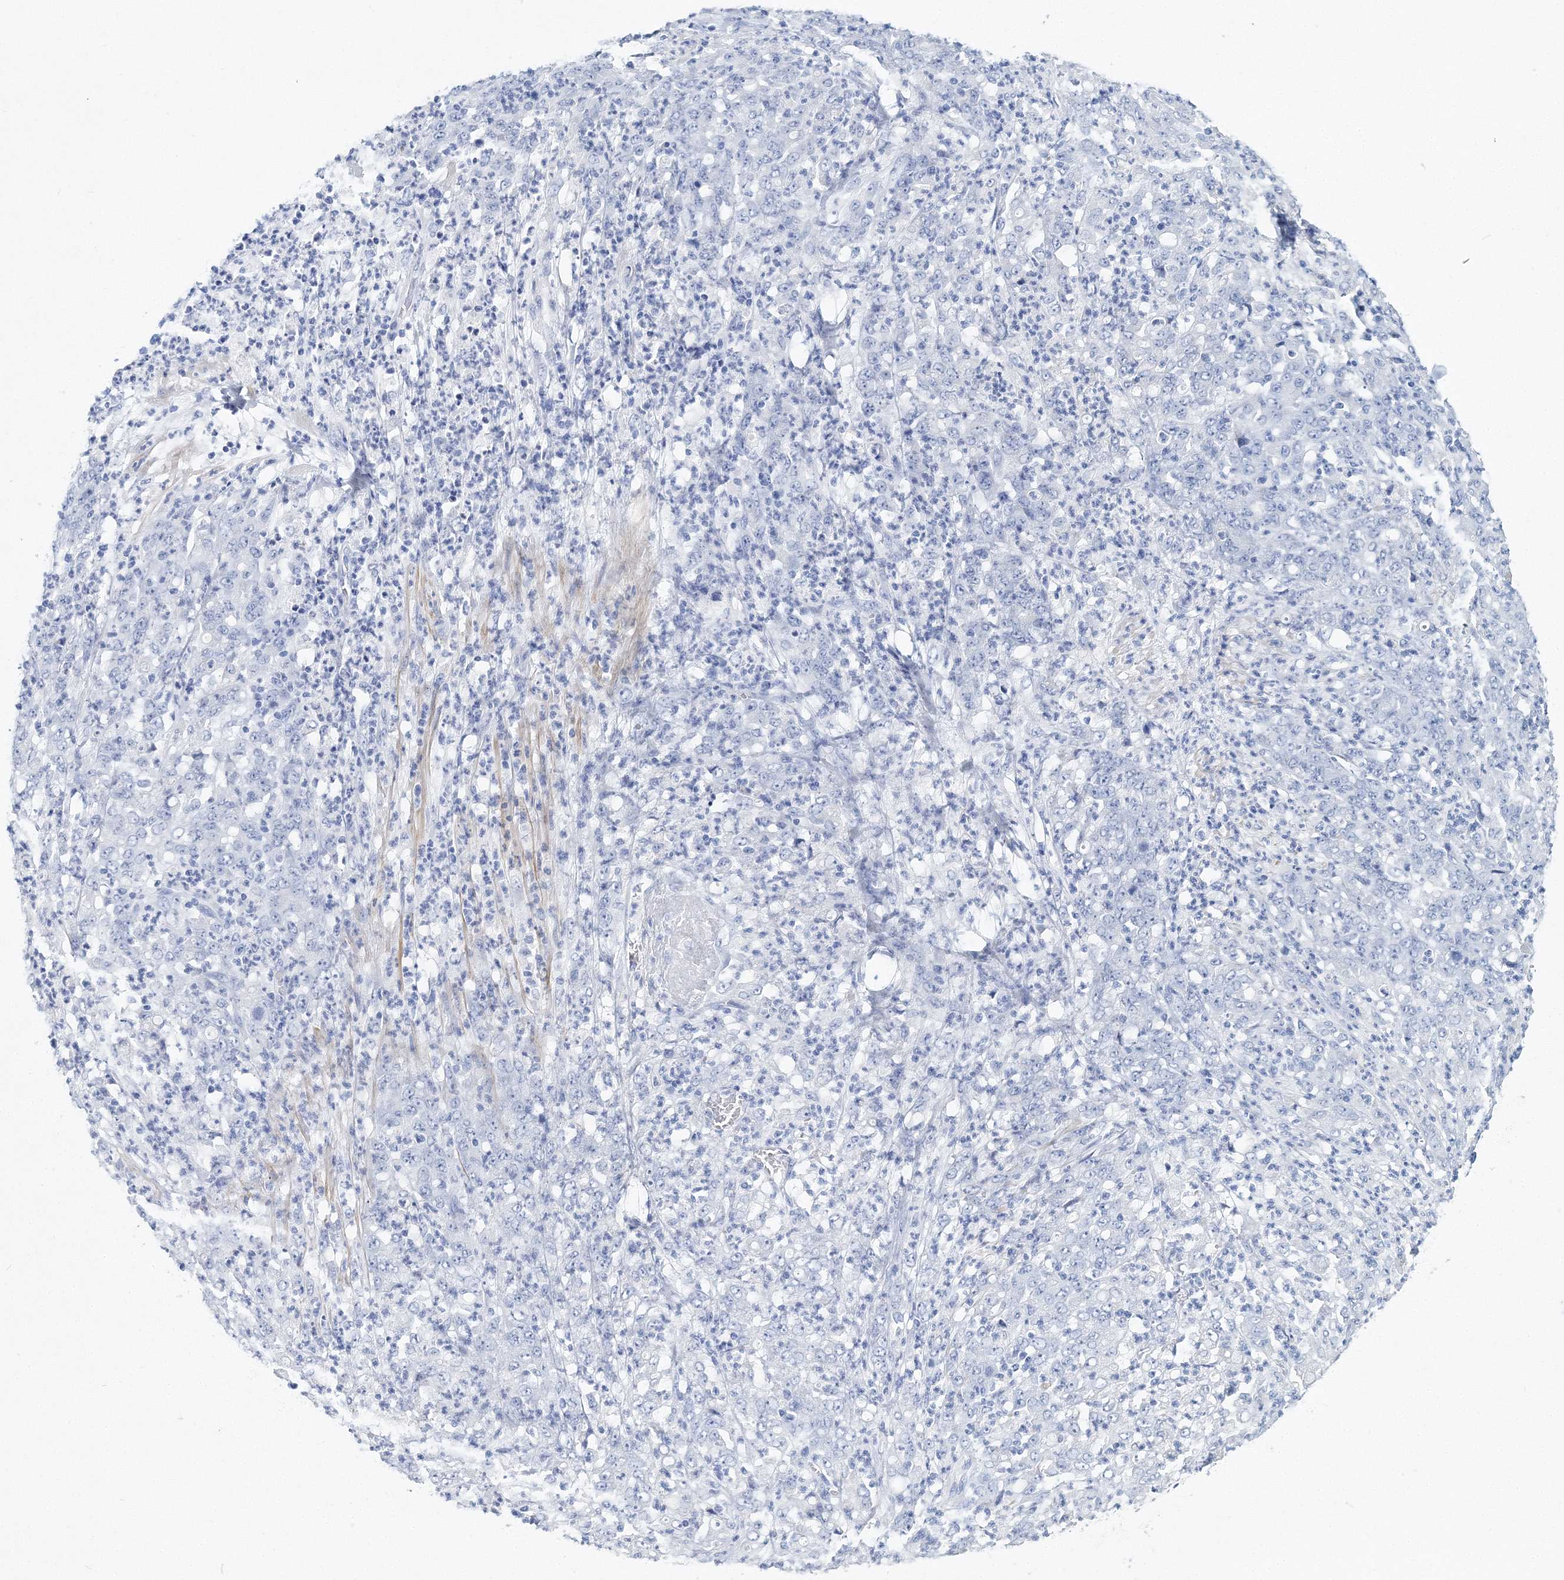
{"staining": {"intensity": "negative", "quantity": "none", "location": "none"}, "tissue": "stomach cancer", "cell_type": "Tumor cells", "image_type": "cancer", "snomed": [{"axis": "morphology", "description": "Adenocarcinoma, NOS"}, {"axis": "topography", "description": "Stomach, lower"}], "caption": "This is an immunohistochemistry photomicrograph of human stomach adenocarcinoma. There is no staining in tumor cells.", "gene": "MYOZ2", "patient": {"sex": "female", "age": 71}}